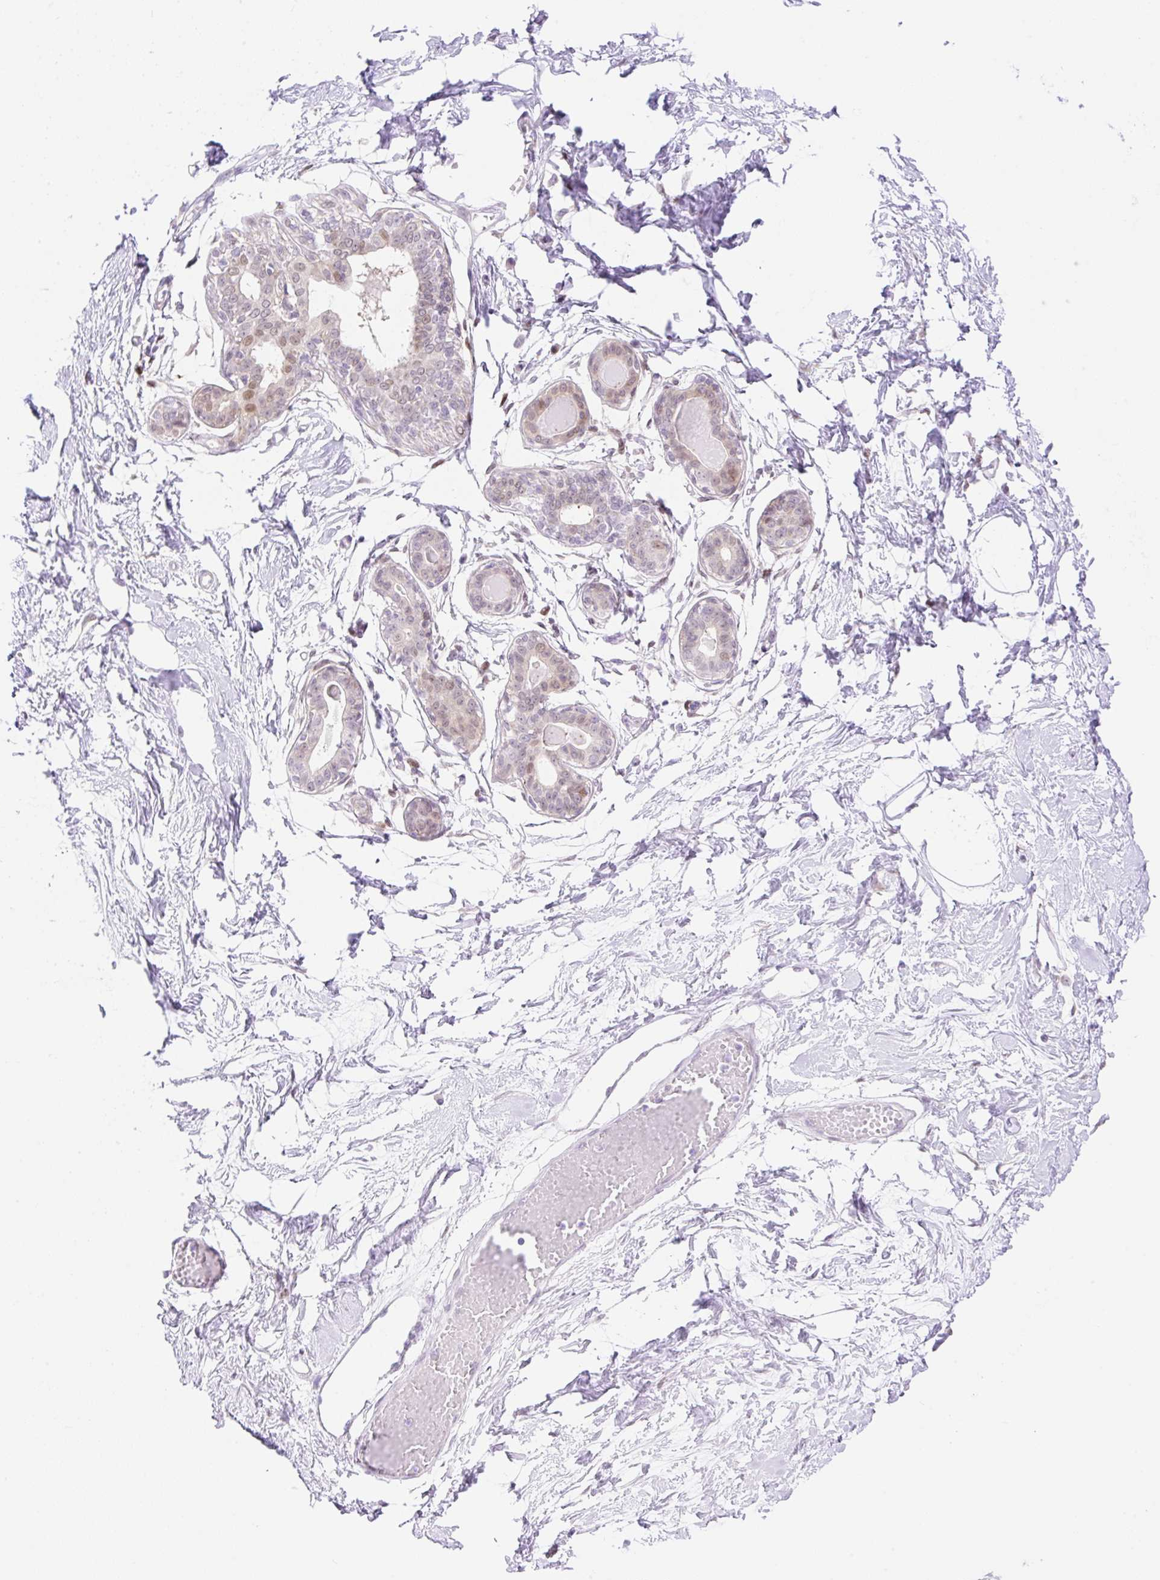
{"staining": {"intensity": "negative", "quantity": "none", "location": "none"}, "tissue": "breast", "cell_type": "Adipocytes", "image_type": "normal", "snomed": [{"axis": "morphology", "description": "Normal tissue, NOS"}, {"axis": "topography", "description": "Breast"}], "caption": "Adipocytes are negative for brown protein staining in unremarkable breast. Brightfield microscopy of IHC stained with DAB (brown) and hematoxylin (blue), captured at high magnification.", "gene": "ENSG00000264668", "patient": {"sex": "female", "age": 45}}